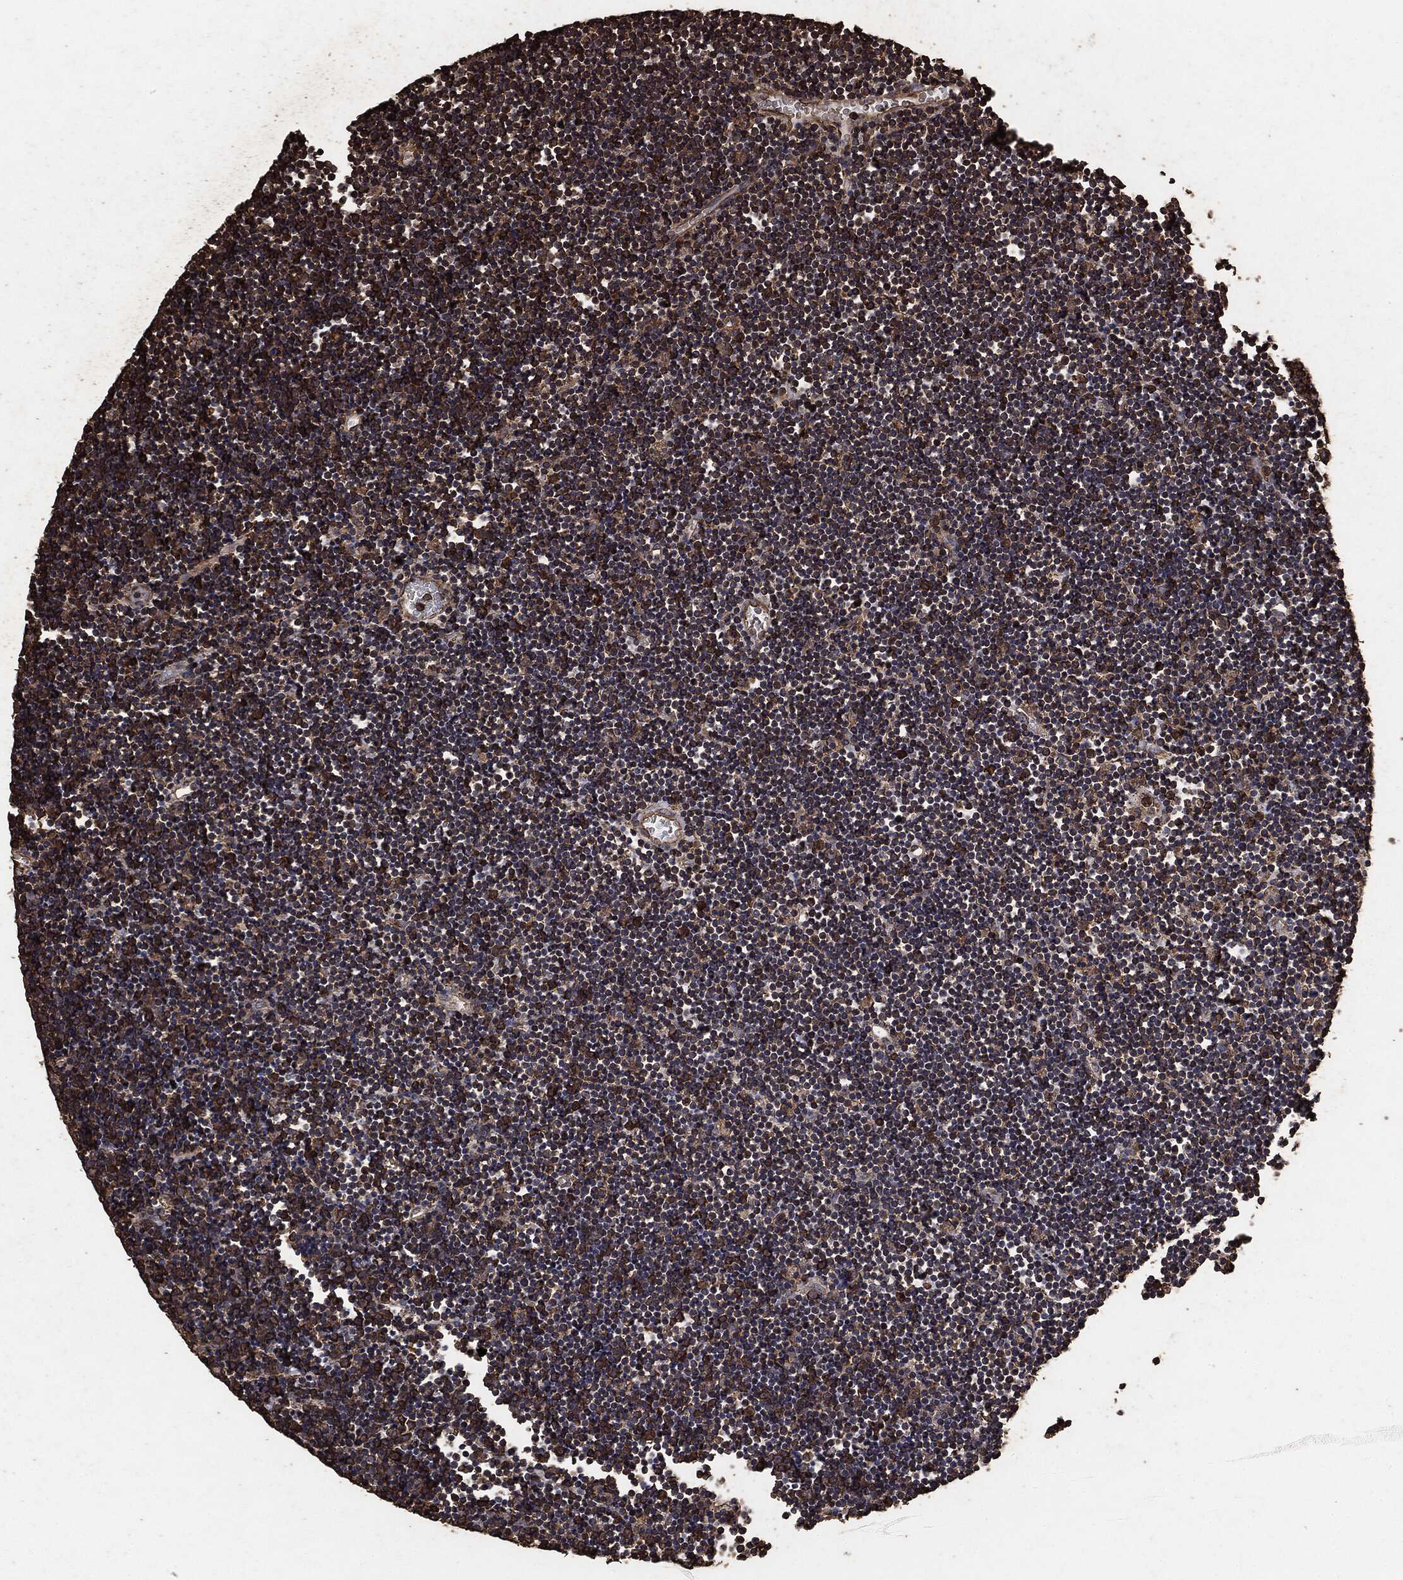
{"staining": {"intensity": "moderate", "quantity": ">75%", "location": "cytoplasmic/membranous"}, "tissue": "lymphoma", "cell_type": "Tumor cells", "image_type": "cancer", "snomed": [{"axis": "morphology", "description": "Malignant lymphoma, non-Hodgkin's type, Low grade"}, {"axis": "topography", "description": "Brain"}], "caption": "An image of human low-grade malignant lymphoma, non-Hodgkin's type stained for a protein demonstrates moderate cytoplasmic/membranous brown staining in tumor cells.", "gene": "MTOR", "patient": {"sex": "female", "age": 66}}